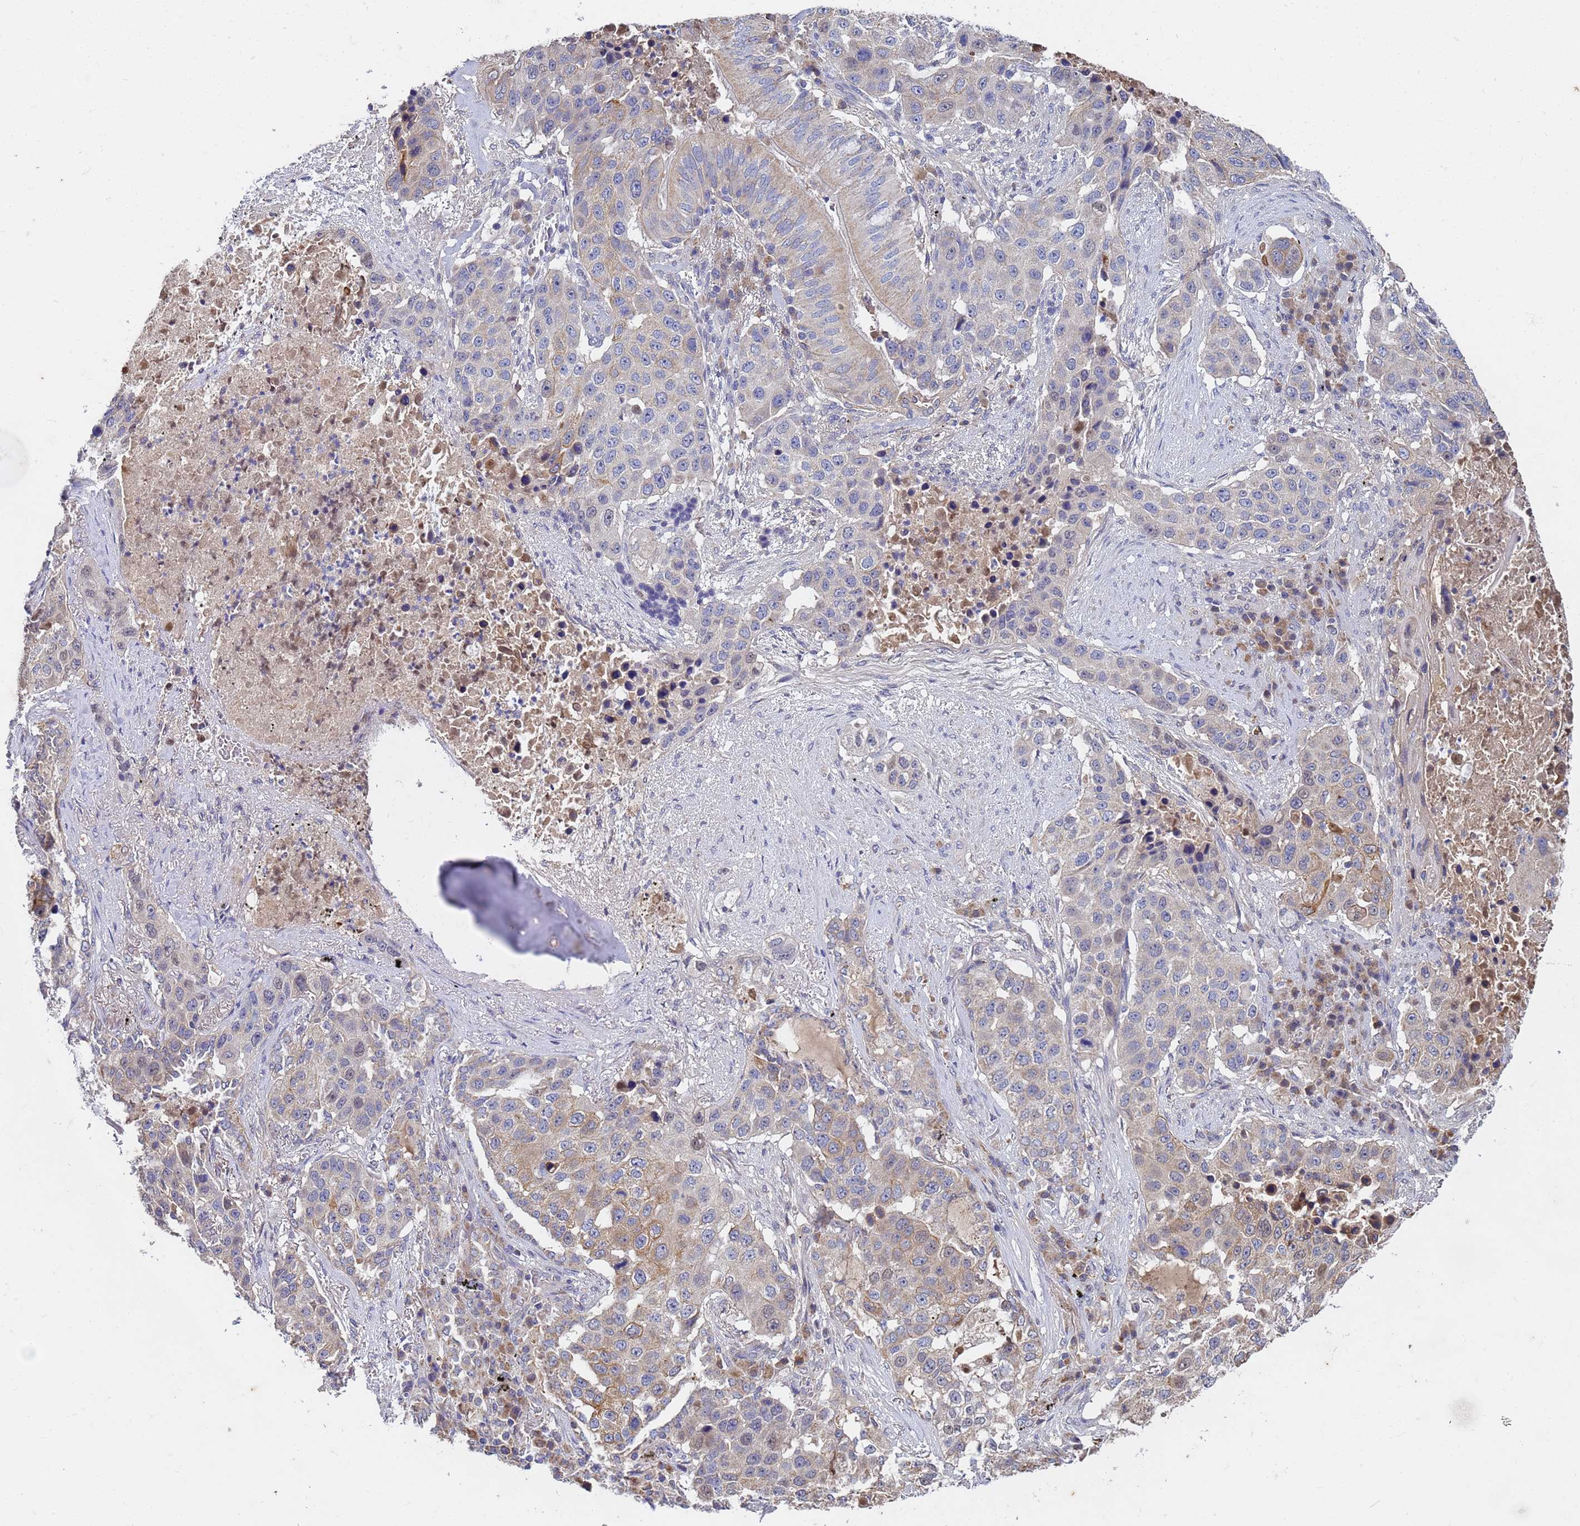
{"staining": {"intensity": "weak", "quantity": "<25%", "location": "cytoplasmic/membranous"}, "tissue": "lung cancer", "cell_type": "Tumor cells", "image_type": "cancer", "snomed": [{"axis": "morphology", "description": "Squamous cell carcinoma, NOS"}, {"axis": "topography", "description": "Lung"}], "caption": "Protein analysis of lung cancer demonstrates no significant expression in tumor cells.", "gene": "C5orf34", "patient": {"sex": "female", "age": 63}}